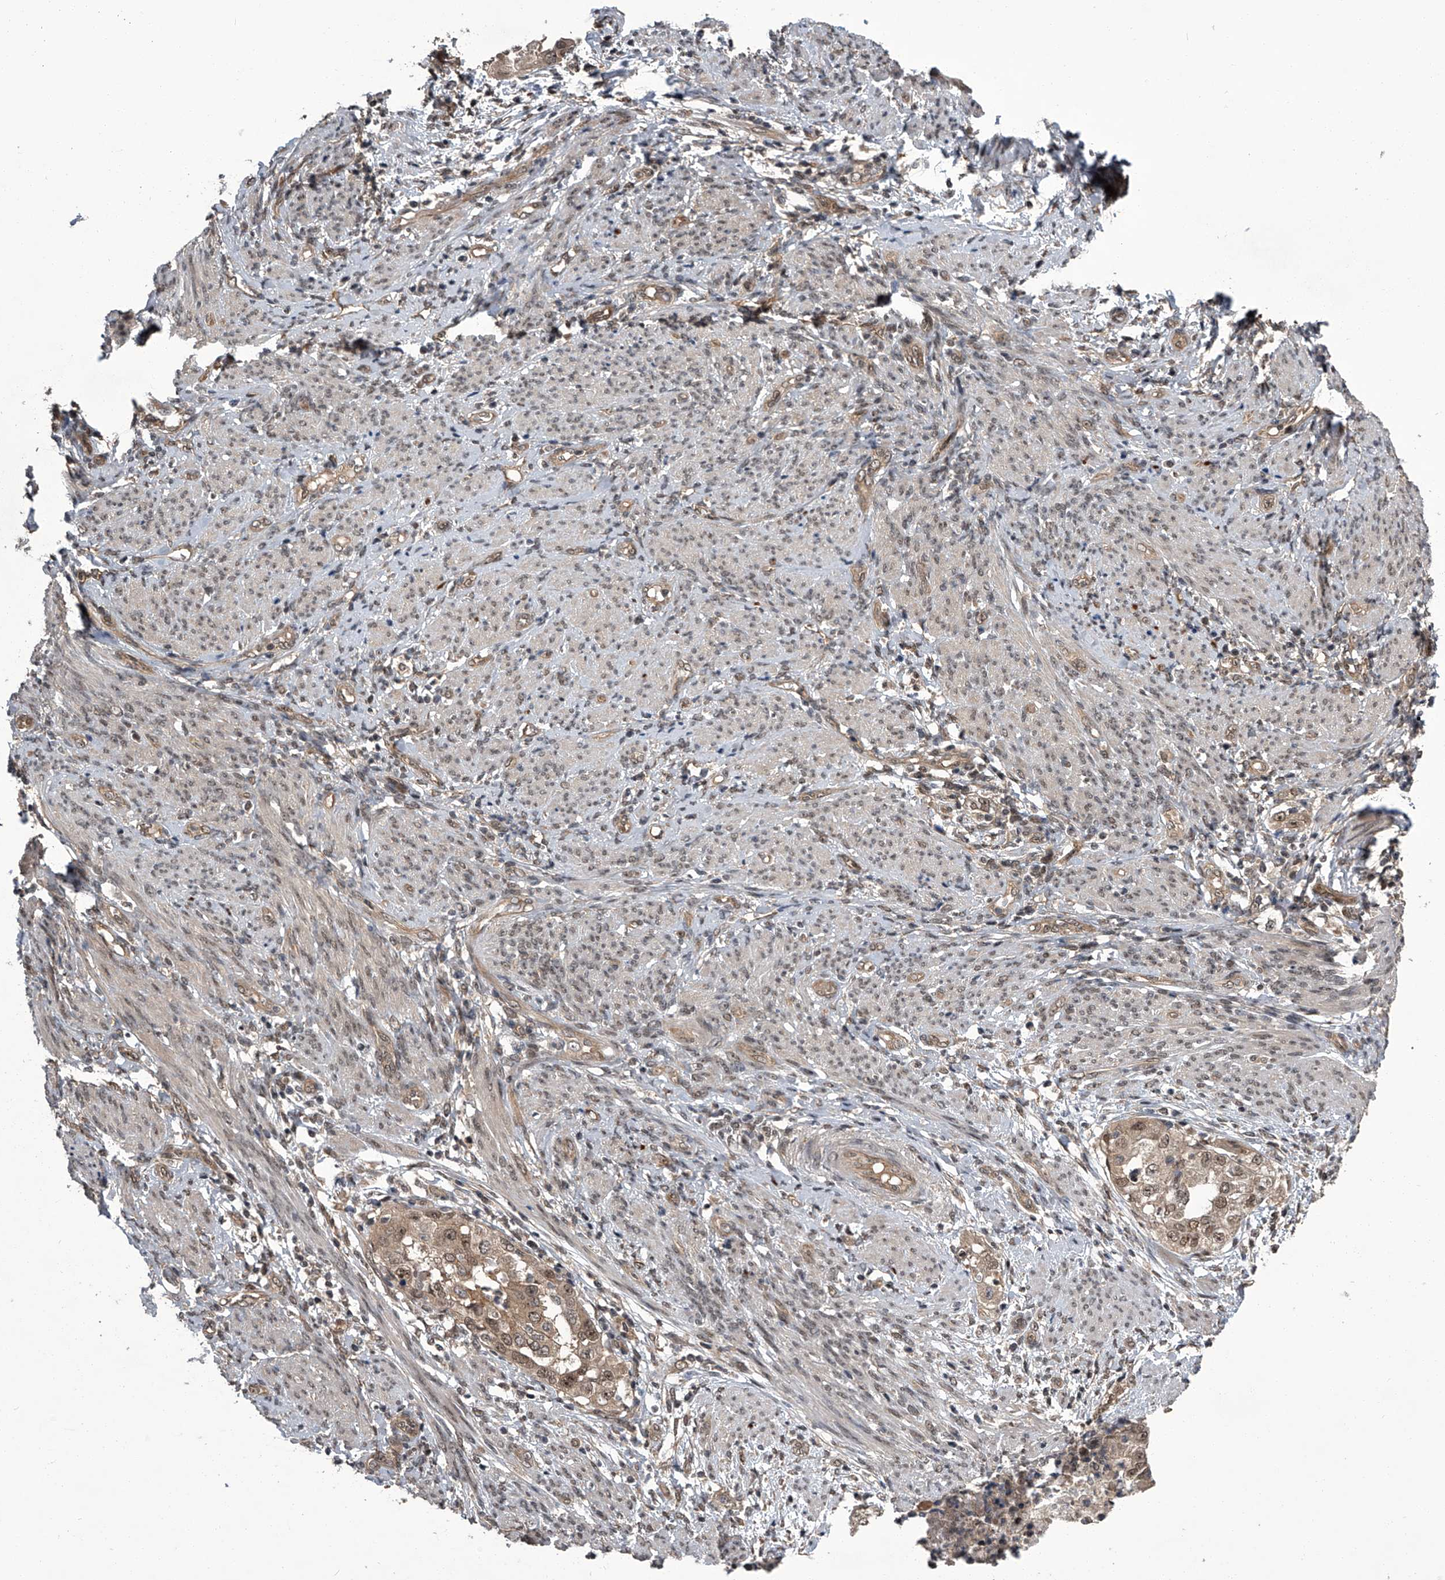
{"staining": {"intensity": "weak", "quantity": ">75%", "location": "cytoplasmic/membranous,nuclear"}, "tissue": "endometrial cancer", "cell_type": "Tumor cells", "image_type": "cancer", "snomed": [{"axis": "morphology", "description": "Adenocarcinoma, NOS"}, {"axis": "topography", "description": "Endometrium"}], "caption": "Endometrial adenocarcinoma tissue demonstrates weak cytoplasmic/membranous and nuclear expression in about >75% of tumor cells", "gene": "SLC12A8", "patient": {"sex": "female", "age": 85}}